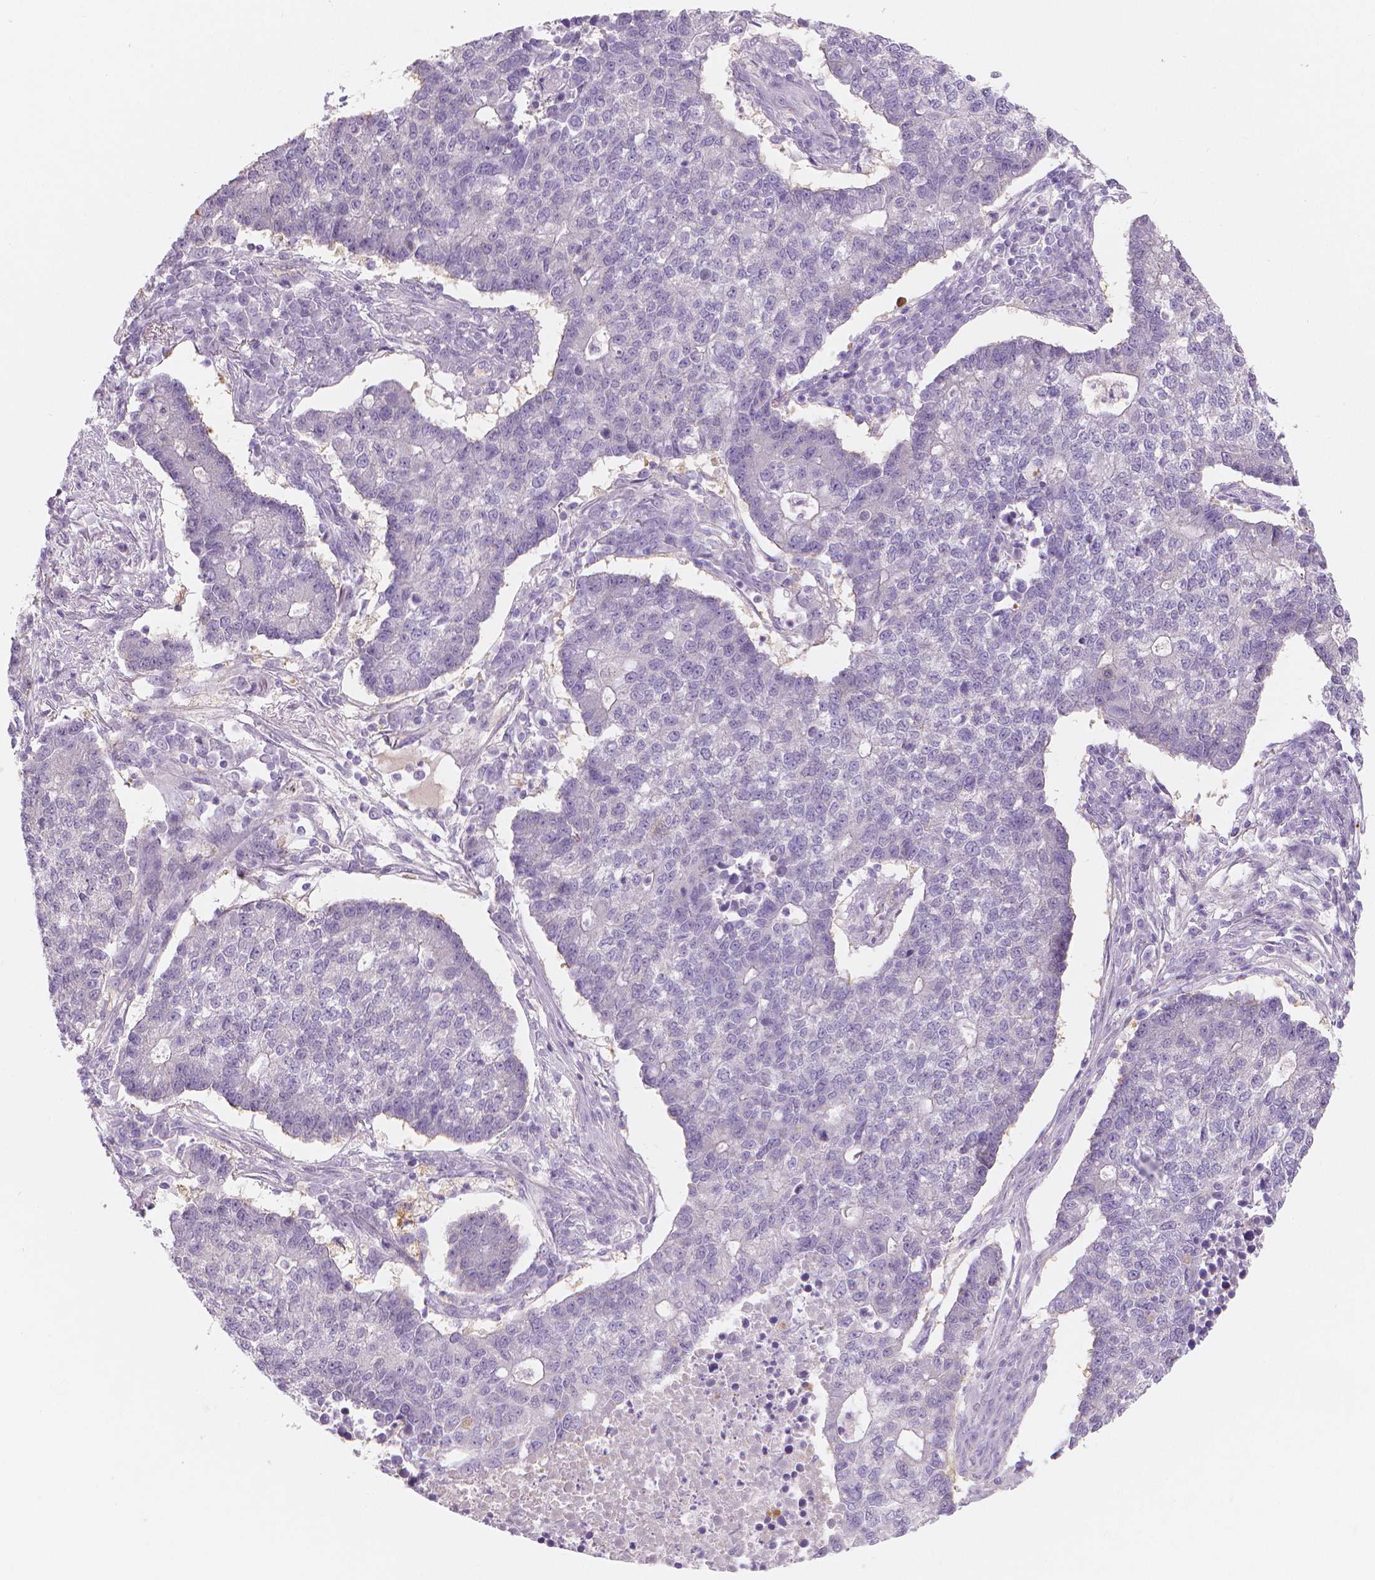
{"staining": {"intensity": "negative", "quantity": "none", "location": "none"}, "tissue": "lung cancer", "cell_type": "Tumor cells", "image_type": "cancer", "snomed": [{"axis": "morphology", "description": "Adenocarcinoma, NOS"}, {"axis": "topography", "description": "Lung"}], "caption": "This image is of adenocarcinoma (lung) stained with immunohistochemistry to label a protein in brown with the nuclei are counter-stained blue. There is no positivity in tumor cells.", "gene": "APOA4", "patient": {"sex": "male", "age": 57}}